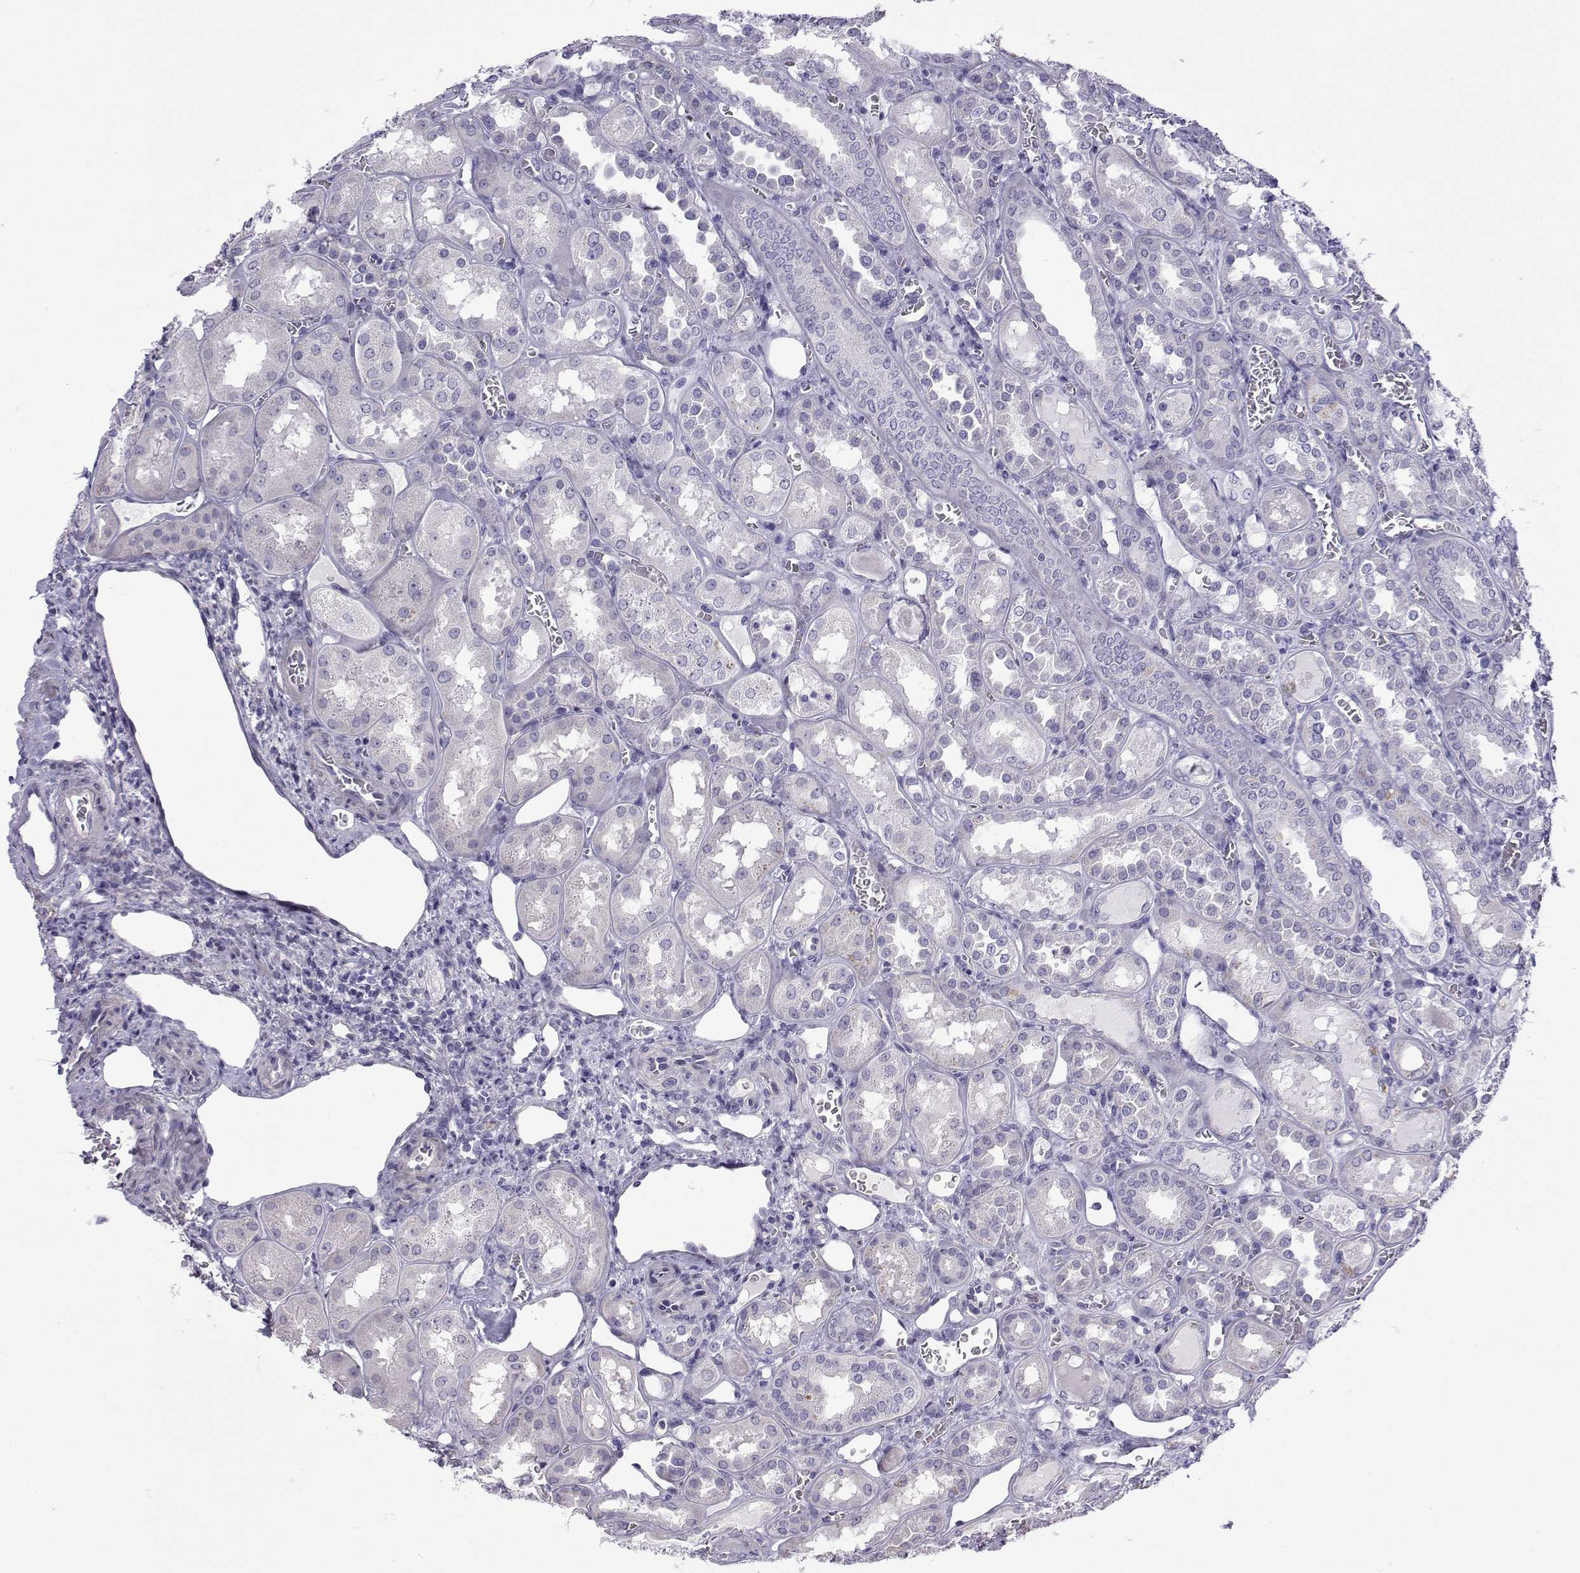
{"staining": {"intensity": "negative", "quantity": "none", "location": "none"}, "tissue": "kidney", "cell_type": "Cells in glomeruli", "image_type": "normal", "snomed": [{"axis": "morphology", "description": "Normal tissue, NOS"}, {"axis": "topography", "description": "Kidney"}], "caption": "Immunohistochemistry histopathology image of unremarkable kidney stained for a protein (brown), which exhibits no staining in cells in glomeruli.", "gene": "CFAP70", "patient": {"sex": "male", "age": 73}}